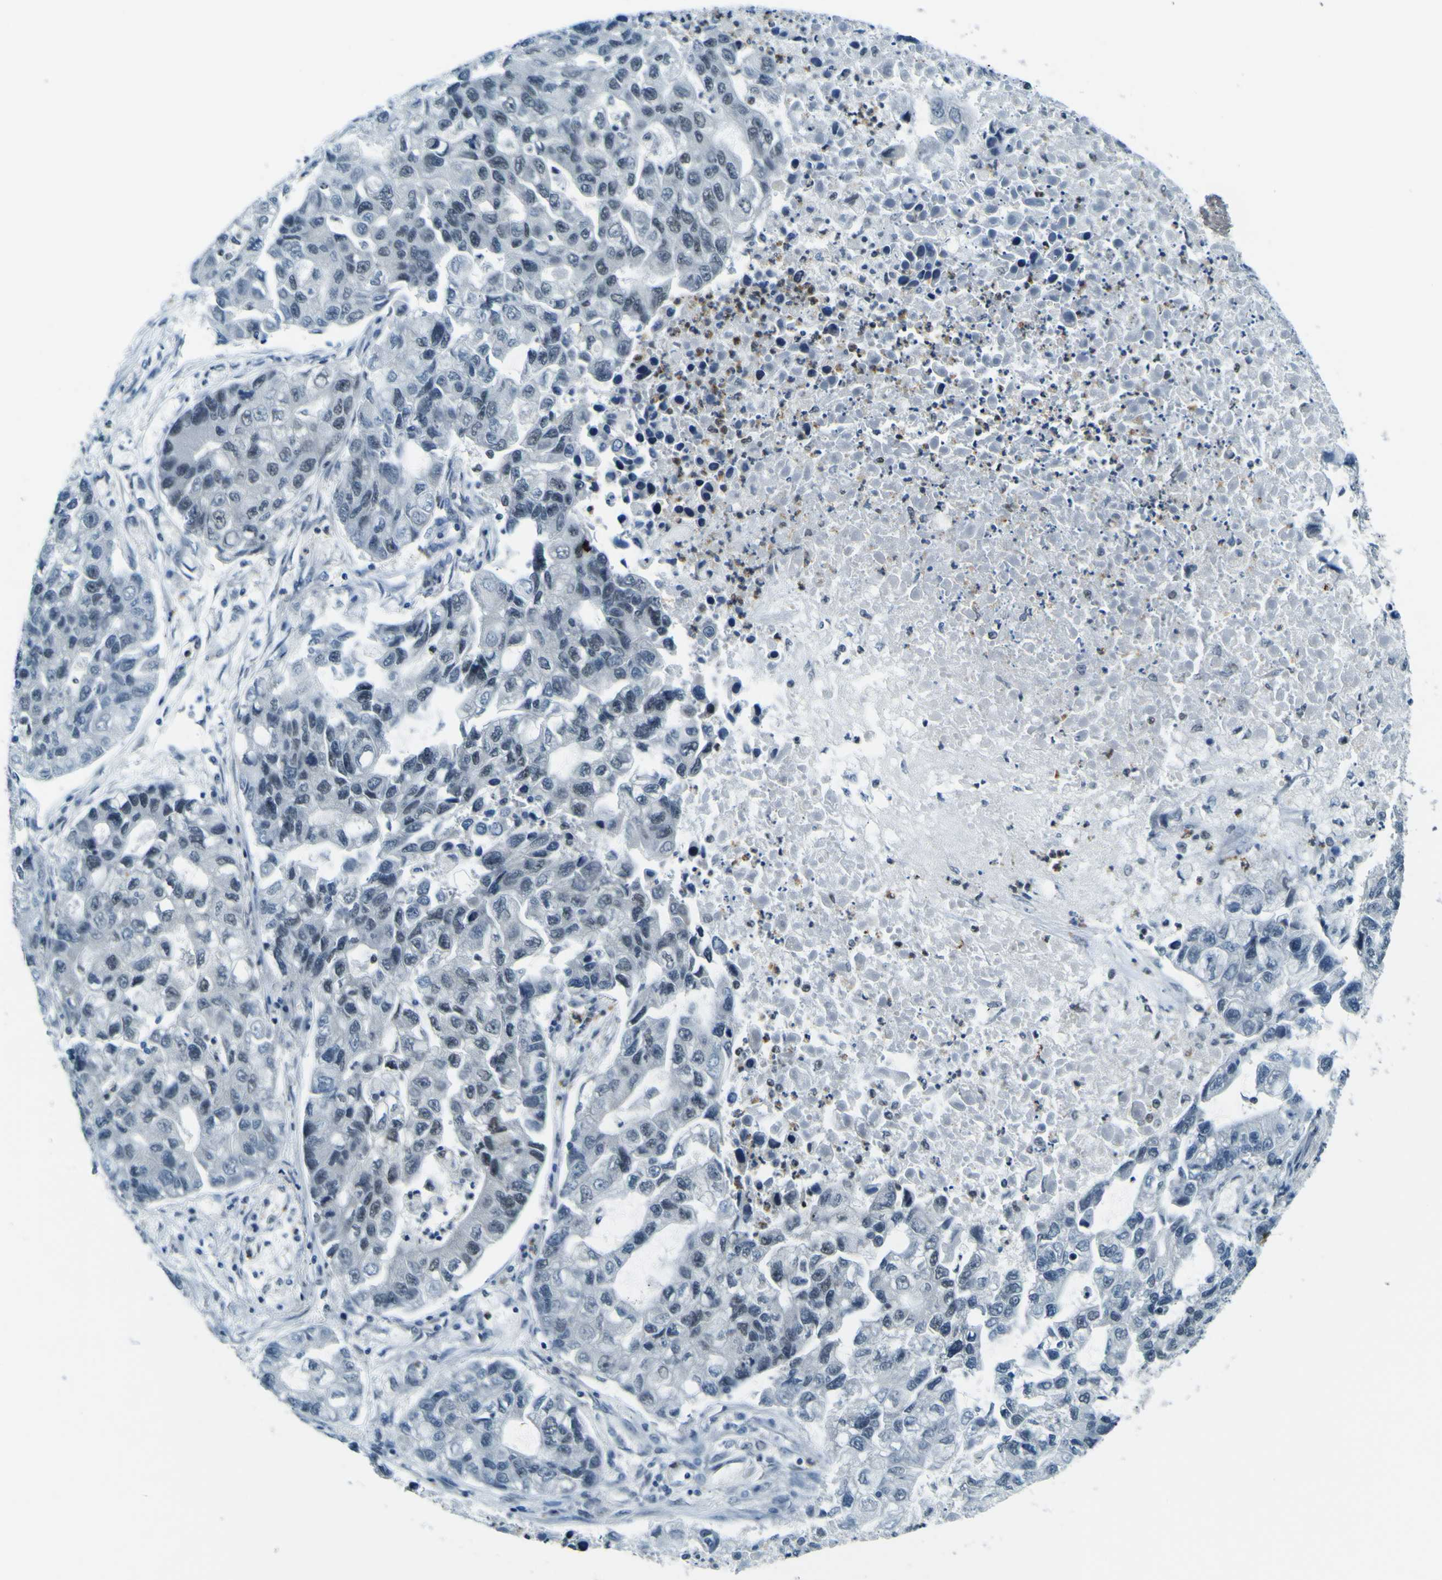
{"staining": {"intensity": "negative", "quantity": "none", "location": "none"}, "tissue": "lung cancer", "cell_type": "Tumor cells", "image_type": "cancer", "snomed": [{"axis": "morphology", "description": "Adenocarcinoma, NOS"}, {"axis": "topography", "description": "Lung"}], "caption": "This photomicrograph is of adenocarcinoma (lung) stained with immunohistochemistry (IHC) to label a protein in brown with the nuclei are counter-stained blue. There is no staining in tumor cells.", "gene": "CEBPG", "patient": {"sex": "female", "age": 51}}